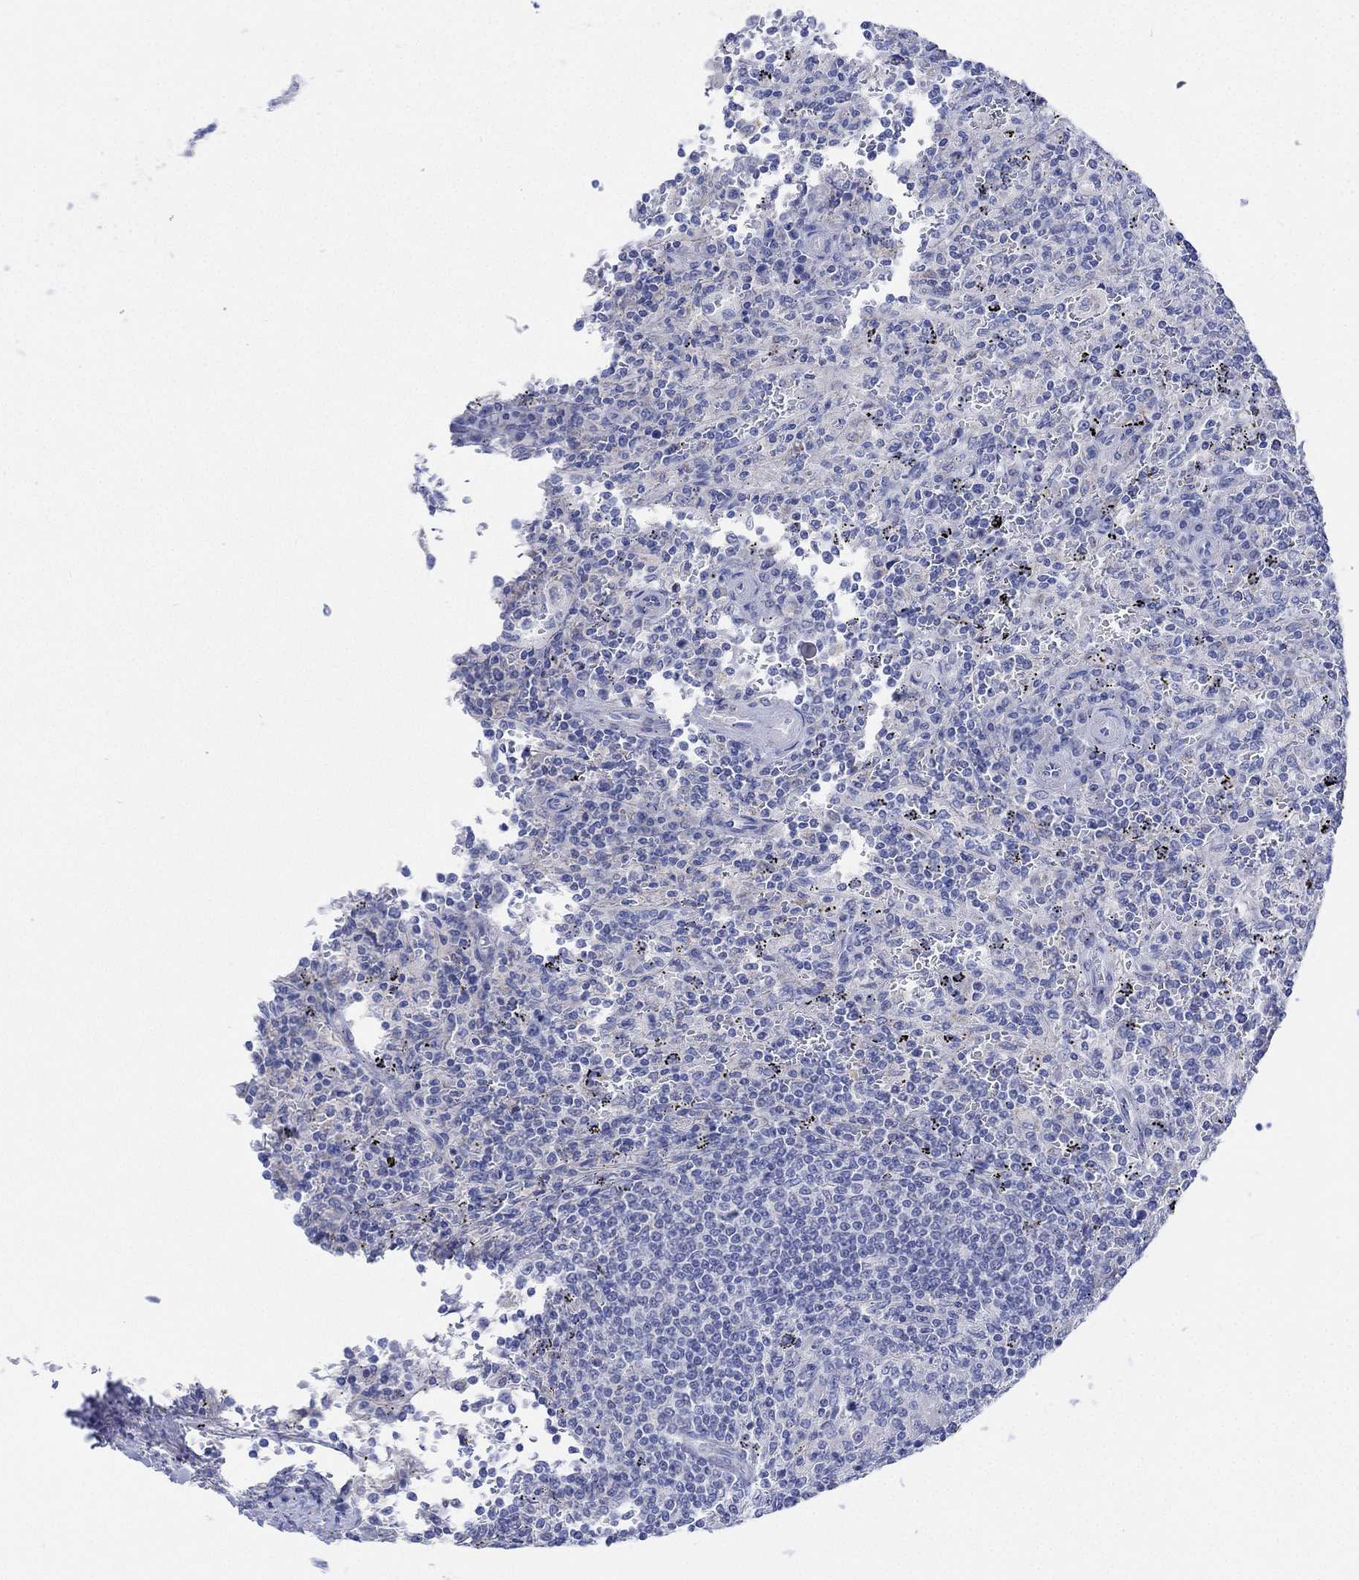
{"staining": {"intensity": "negative", "quantity": "none", "location": "none"}, "tissue": "lymphoma", "cell_type": "Tumor cells", "image_type": "cancer", "snomed": [{"axis": "morphology", "description": "Malignant lymphoma, non-Hodgkin's type, Low grade"}, {"axis": "topography", "description": "Spleen"}], "caption": "DAB (3,3'-diaminobenzidine) immunohistochemical staining of lymphoma exhibits no significant positivity in tumor cells.", "gene": "REEP6", "patient": {"sex": "male", "age": 62}}